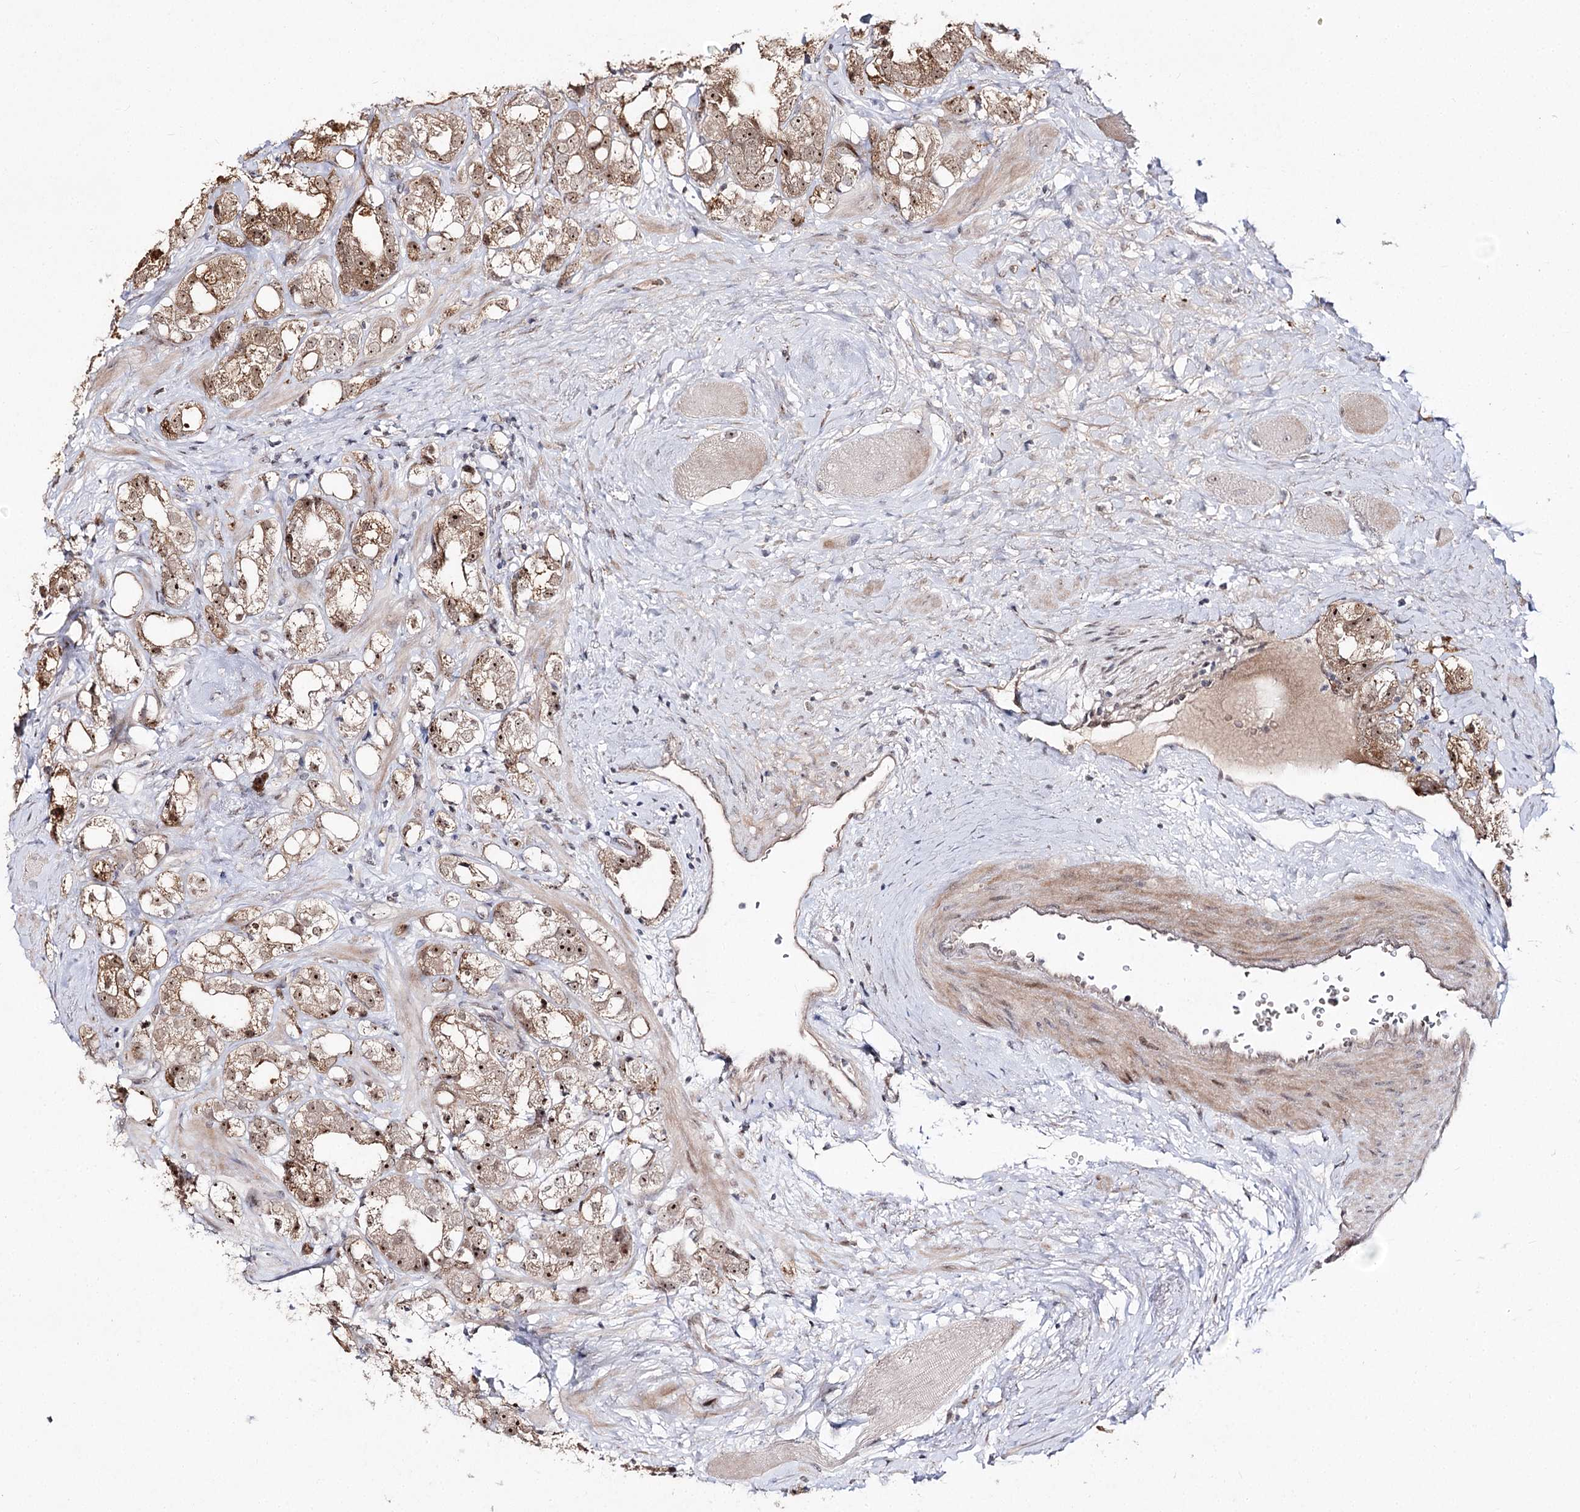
{"staining": {"intensity": "moderate", "quantity": "25%-75%", "location": "cytoplasmic/membranous,nuclear"}, "tissue": "prostate cancer", "cell_type": "Tumor cells", "image_type": "cancer", "snomed": [{"axis": "morphology", "description": "Adenocarcinoma, NOS"}, {"axis": "topography", "description": "Prostate"}], "caption": "Moderate cytoplasmic/membranous and nuclear expression is present in about 25%-75% of tumor cells in prostate cancer.", "gene": "RRP9", "patient": {"sex": "male", "age": 79}}